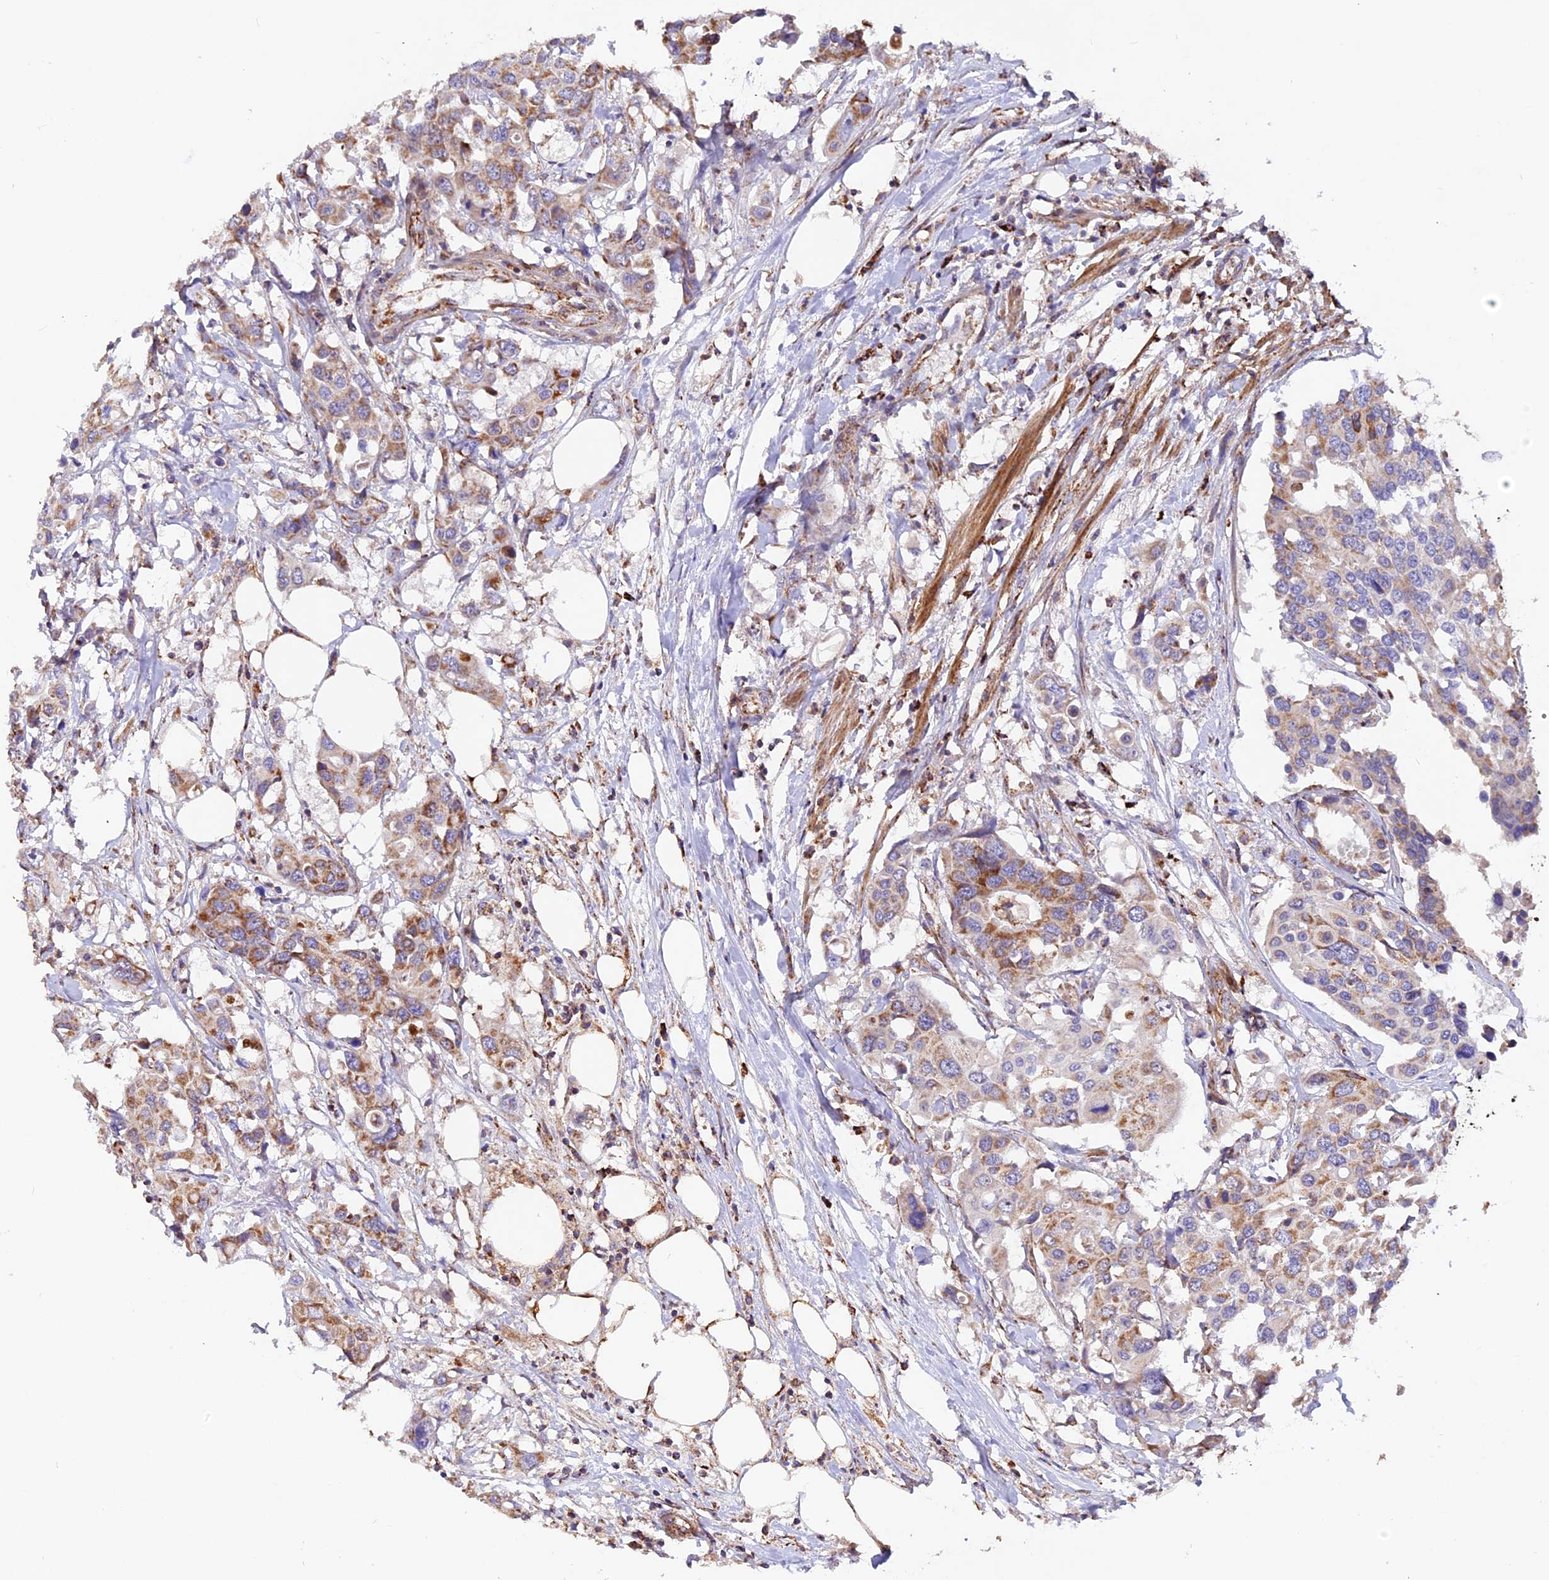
{"staining": {"intensity": "moderate", "quantity": ">75%", "location": "cytoplasmic/membranous"}, "tissue": "colorectal cancer", "cell_type": "Tumor cells", "image_type": "cancer", "snomed": [{"axis": "morphology", "description": "Adenocarcinoma, NOS"}, {"axis": "topography", "description": "Colon"}], "caption": "Tumor cells show medium levels of moderate cytoplasmic/membranous positivity in about >75% of cells in colorectal cancer (adenocarcinoma). The staining is performed using DAB brown chromogen to label protein expression. The nuclei are counter-stained blue using hematoxylin.", "gene": "NDUFA8", "patient": {"sex": "male", "age": 77}}